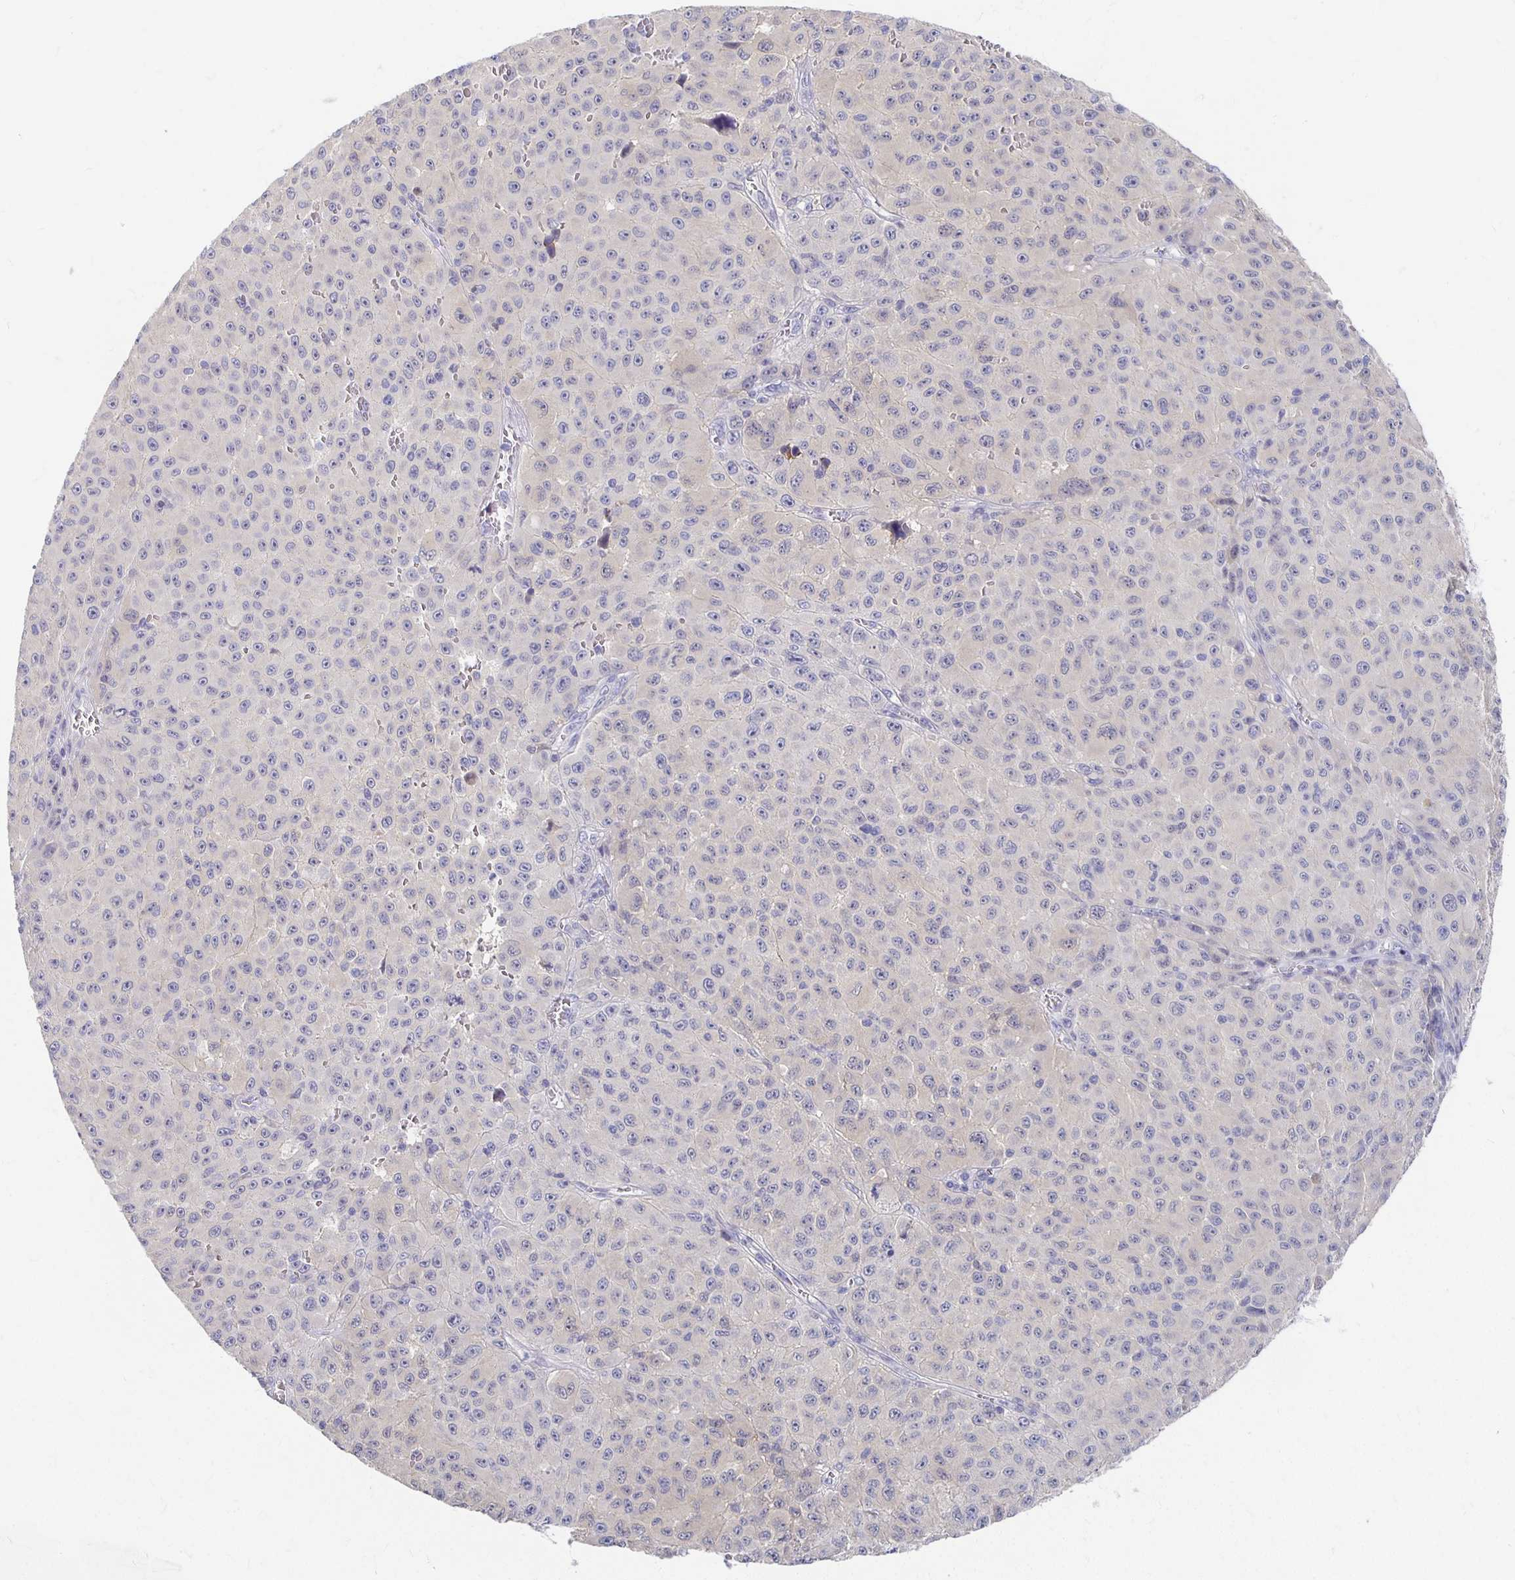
{"staining": {"intensity": "negative", "quantity": "none", "location": "none"}, "tissue": "melanoma", "cell_type": "Tumor cells", "image_type": "cancer", "snomed": [{"axis": "morphology", "description": "Malignant melanoma, NOS"}, {"axis": "topography", "description": "Skin"}], "caption": "Tumor cells show no significant protein staining in malignant melanoma.", "gene": "FKRP", "patient": {"sex": "male", "age": 73}}